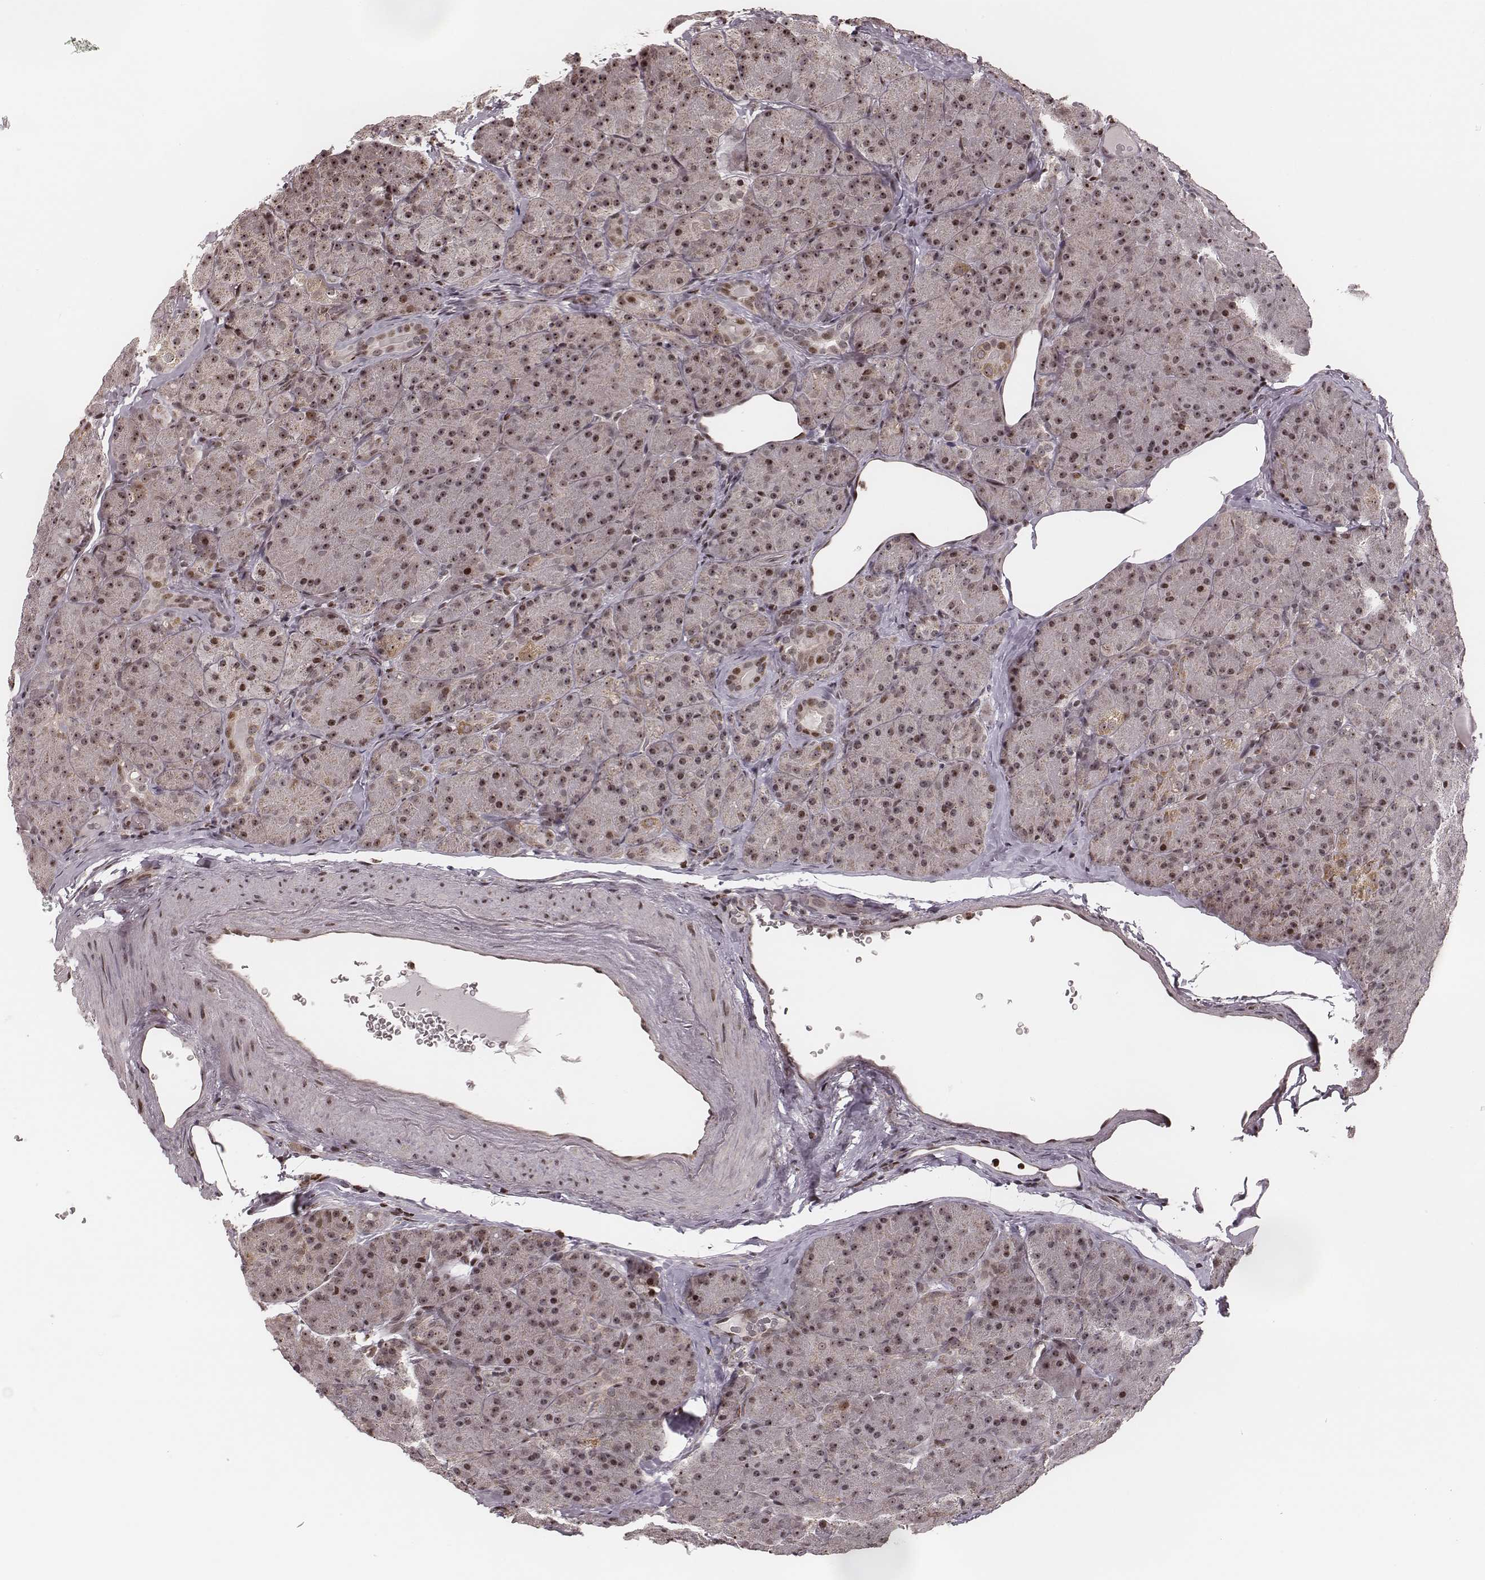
{"staining": {"intensity": "moderate", "quantity": "25%-75%", "location": "nuclear"}, "tissue": "pancreas", "cell_type": "Exocrine glandular cells", "image_type": "normal", "snomed": [{"axis": "morphology", "description": "Normal tissue, NOS"}, {"axis": "topography", "description": "Pancreas"}], "caption": "This image shows immunohistochemistry staining of unremarkable pancreas, with medium moderate nuclear positivity in about 25%-75% of exocrine glandular cells.", "gene": "VRK3", "patient": {"sex": "male", "age": 57}}